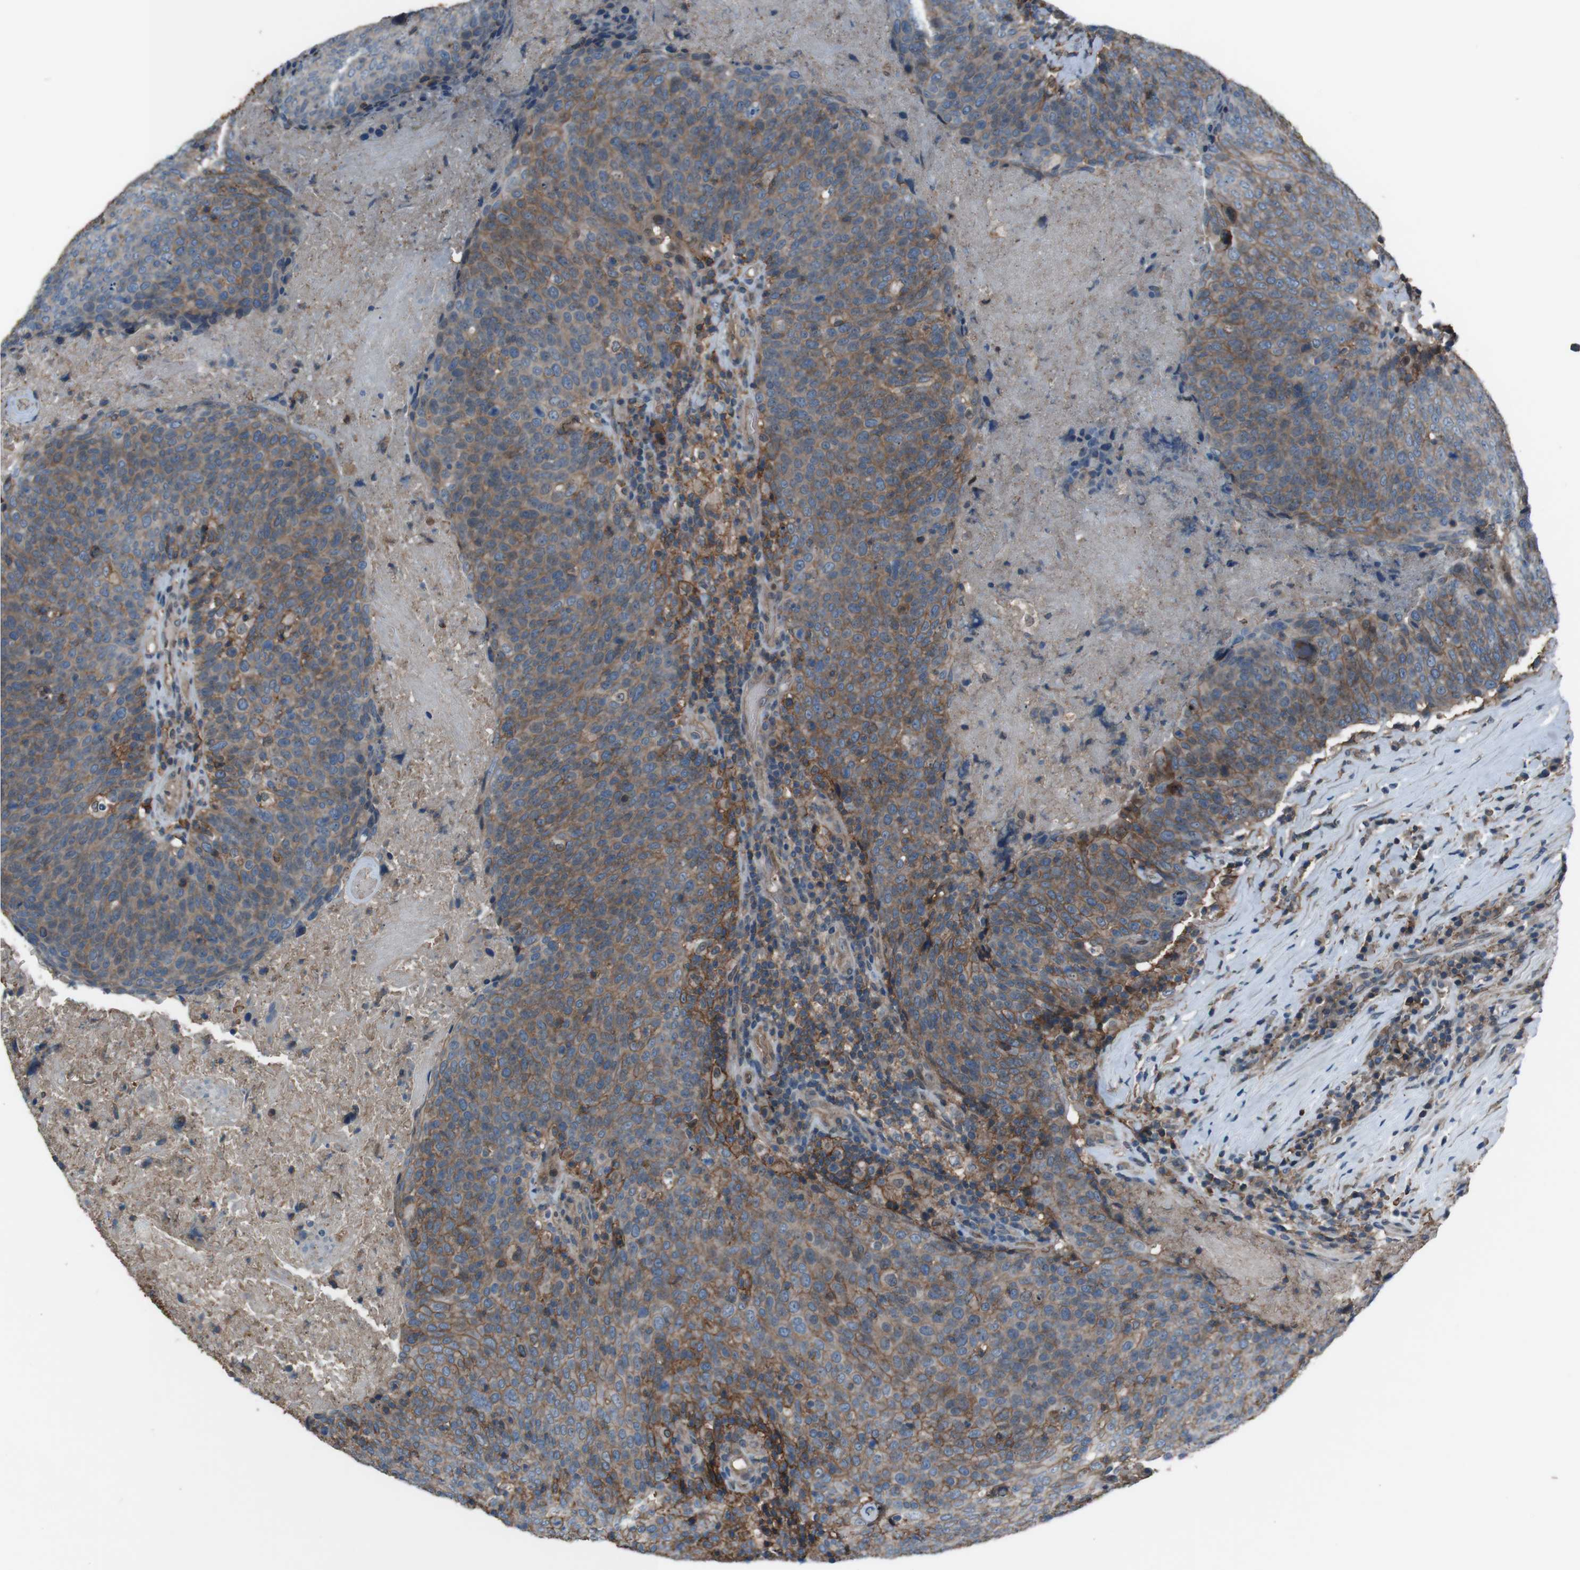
{"staining": {"intensity": "moderate", "quantity": "25%-75%", "location": "cytoplasmic/membranous"}, "tissue": "head and neck cancer", "cell_type": "Tumor cells", "image_type": "cancer", "snomed": [{"axis": "morphology", "description": "Squamous cell carcinoma, NOS"}, {"axis": "morphology", "description": "Squamous cell carcinoma, metastatic, NOS"}, {"axis": "topography", "description": "Lymph node"}, {"axis": "topography", "description": "Head-Neck"}], "caption": "Tumor cells show medium levels of moderate cytoplasmic/membranous positivity in approximately 25%-75% of cells in human head and neck squamous cell carcinoma.", "gene": "ATP2B1", "patient": {"sex": "male", "age": 62}}